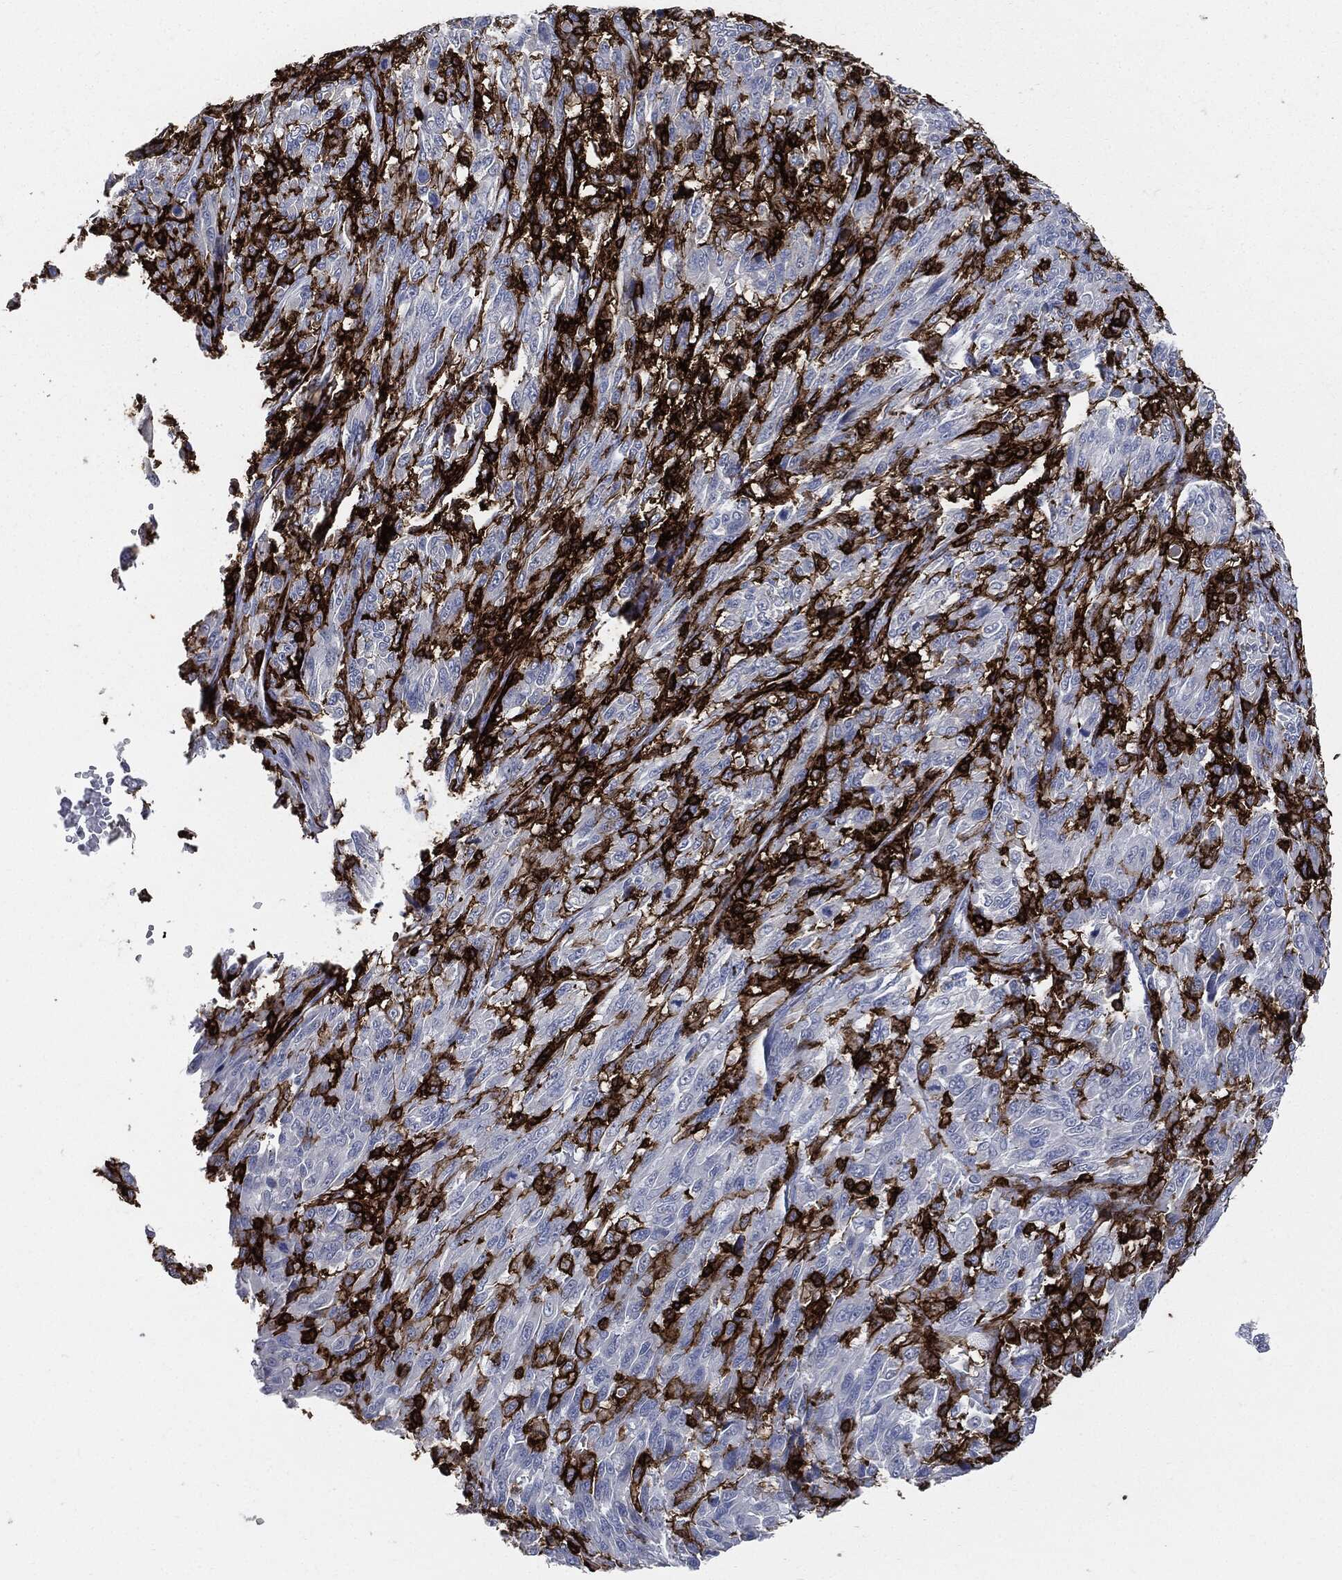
{"staining": {"intensity": "negative", "quantity": "none", "location": "none"}, "tissue": "melanoma", "cell_type": "Tumor cells", "image_type": "cancer", "snomed": [{"axis": "morphology", "description": "Malignant melanoma, NOS"}, {"axis": "topography", "description": "Skin"}], "caption": "This is an IHC photomicrograph of malignant melanoma. There is no positivity in tumor cells.", "gene": "PTPRC", "patient": {"sex": "female", "age": 91}}